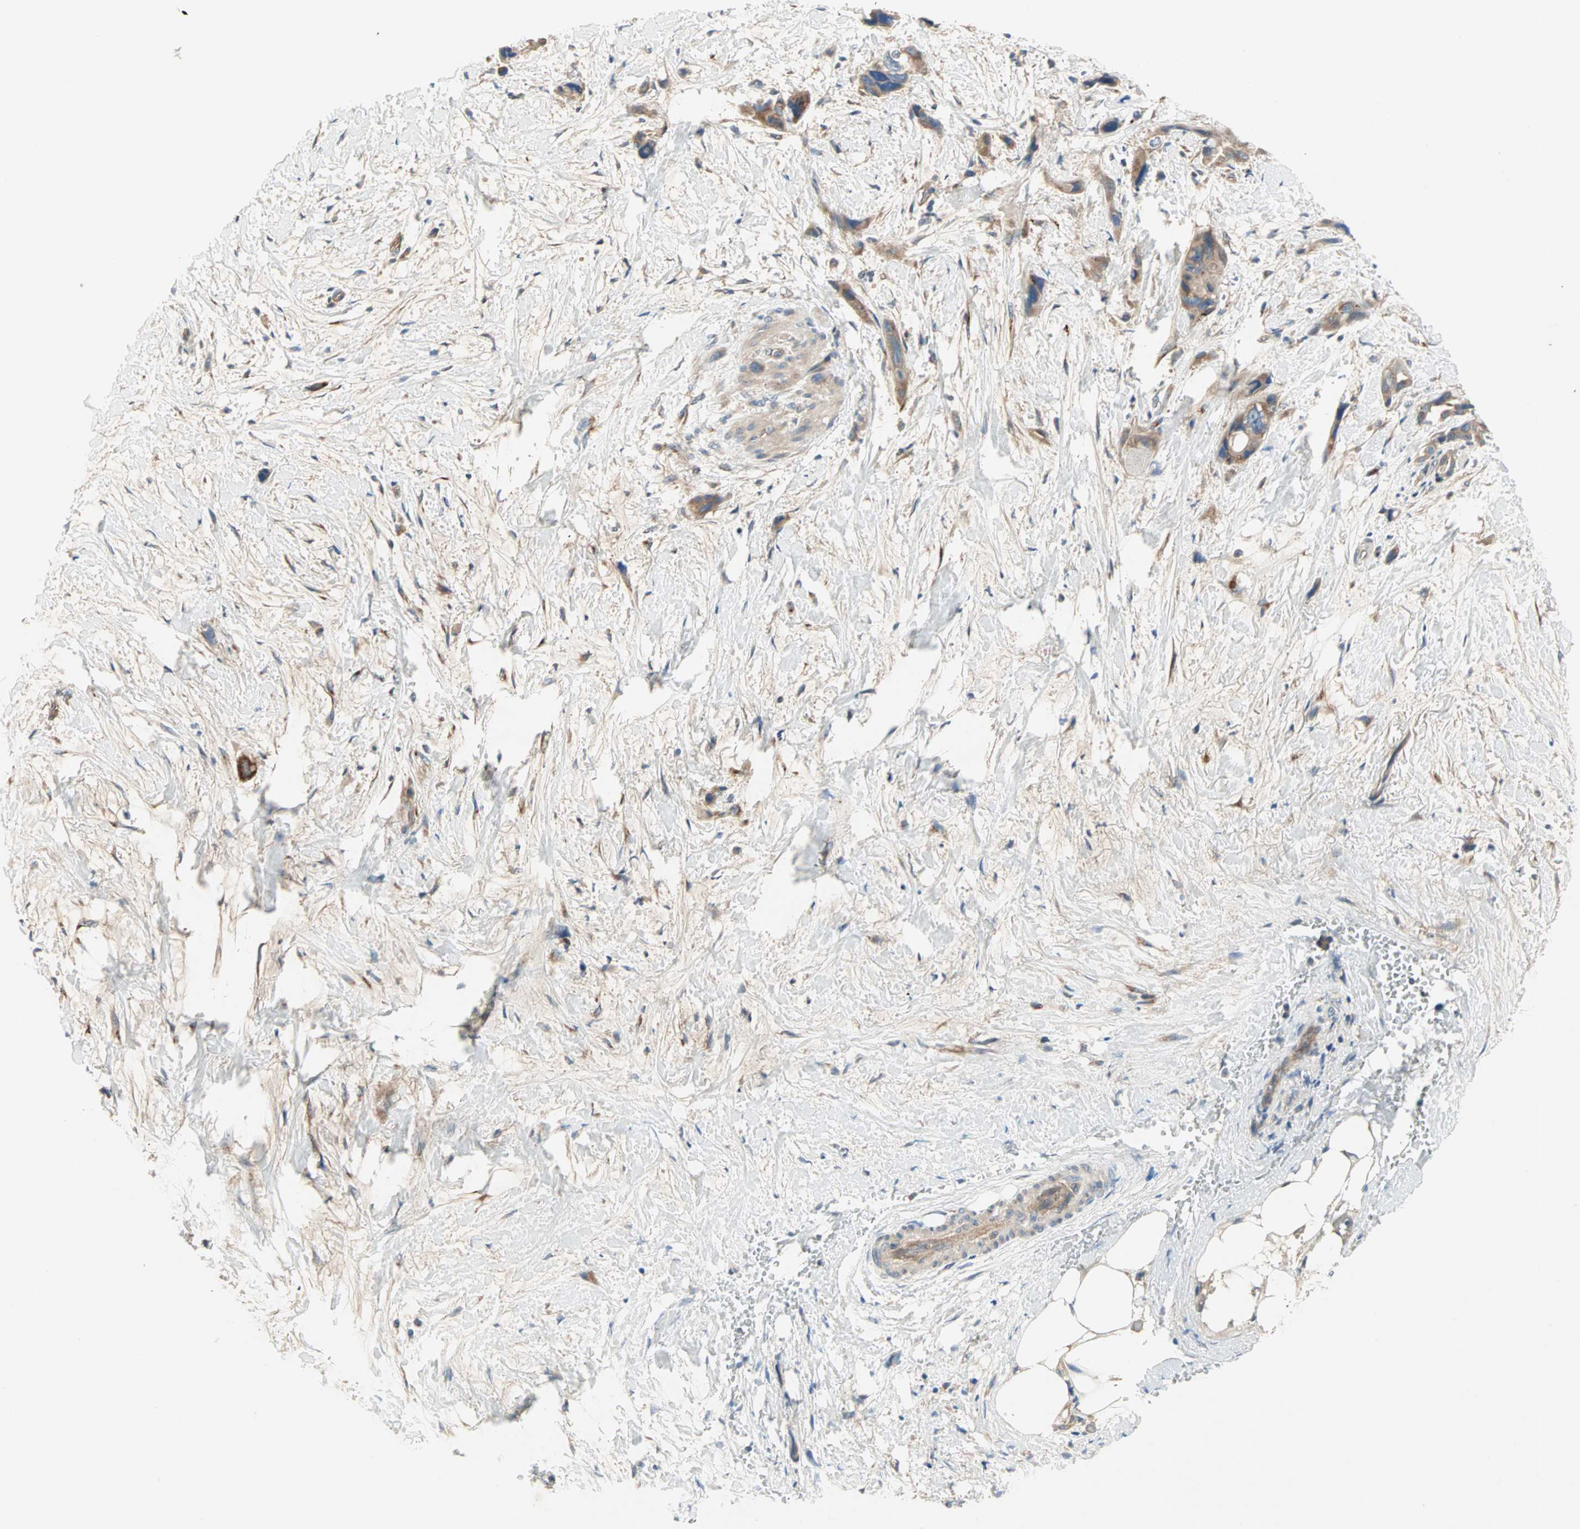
{"staining": {"intensity": "moderate", "quantity": ">75%", "location": "cytoplasmic/membranous"}, "tissue": "pancreatic cancer", "cell_type": "Tumor cells", "image_type": "cancer", "snomed": [{"axis": "morphology", "description": "Adenocarcinoma, NOS"}, {"axis": "topography", "description": "Pancreas"}], "caption": "This image reveals immunohistochemistry staining of pancreatic adenocarcinoma, with medium moderate cytoplasmic/membranous expression in about >75% of tumor cells.", "gene": "PDE8A", "patient": {"sex": "male", "age": 46}}